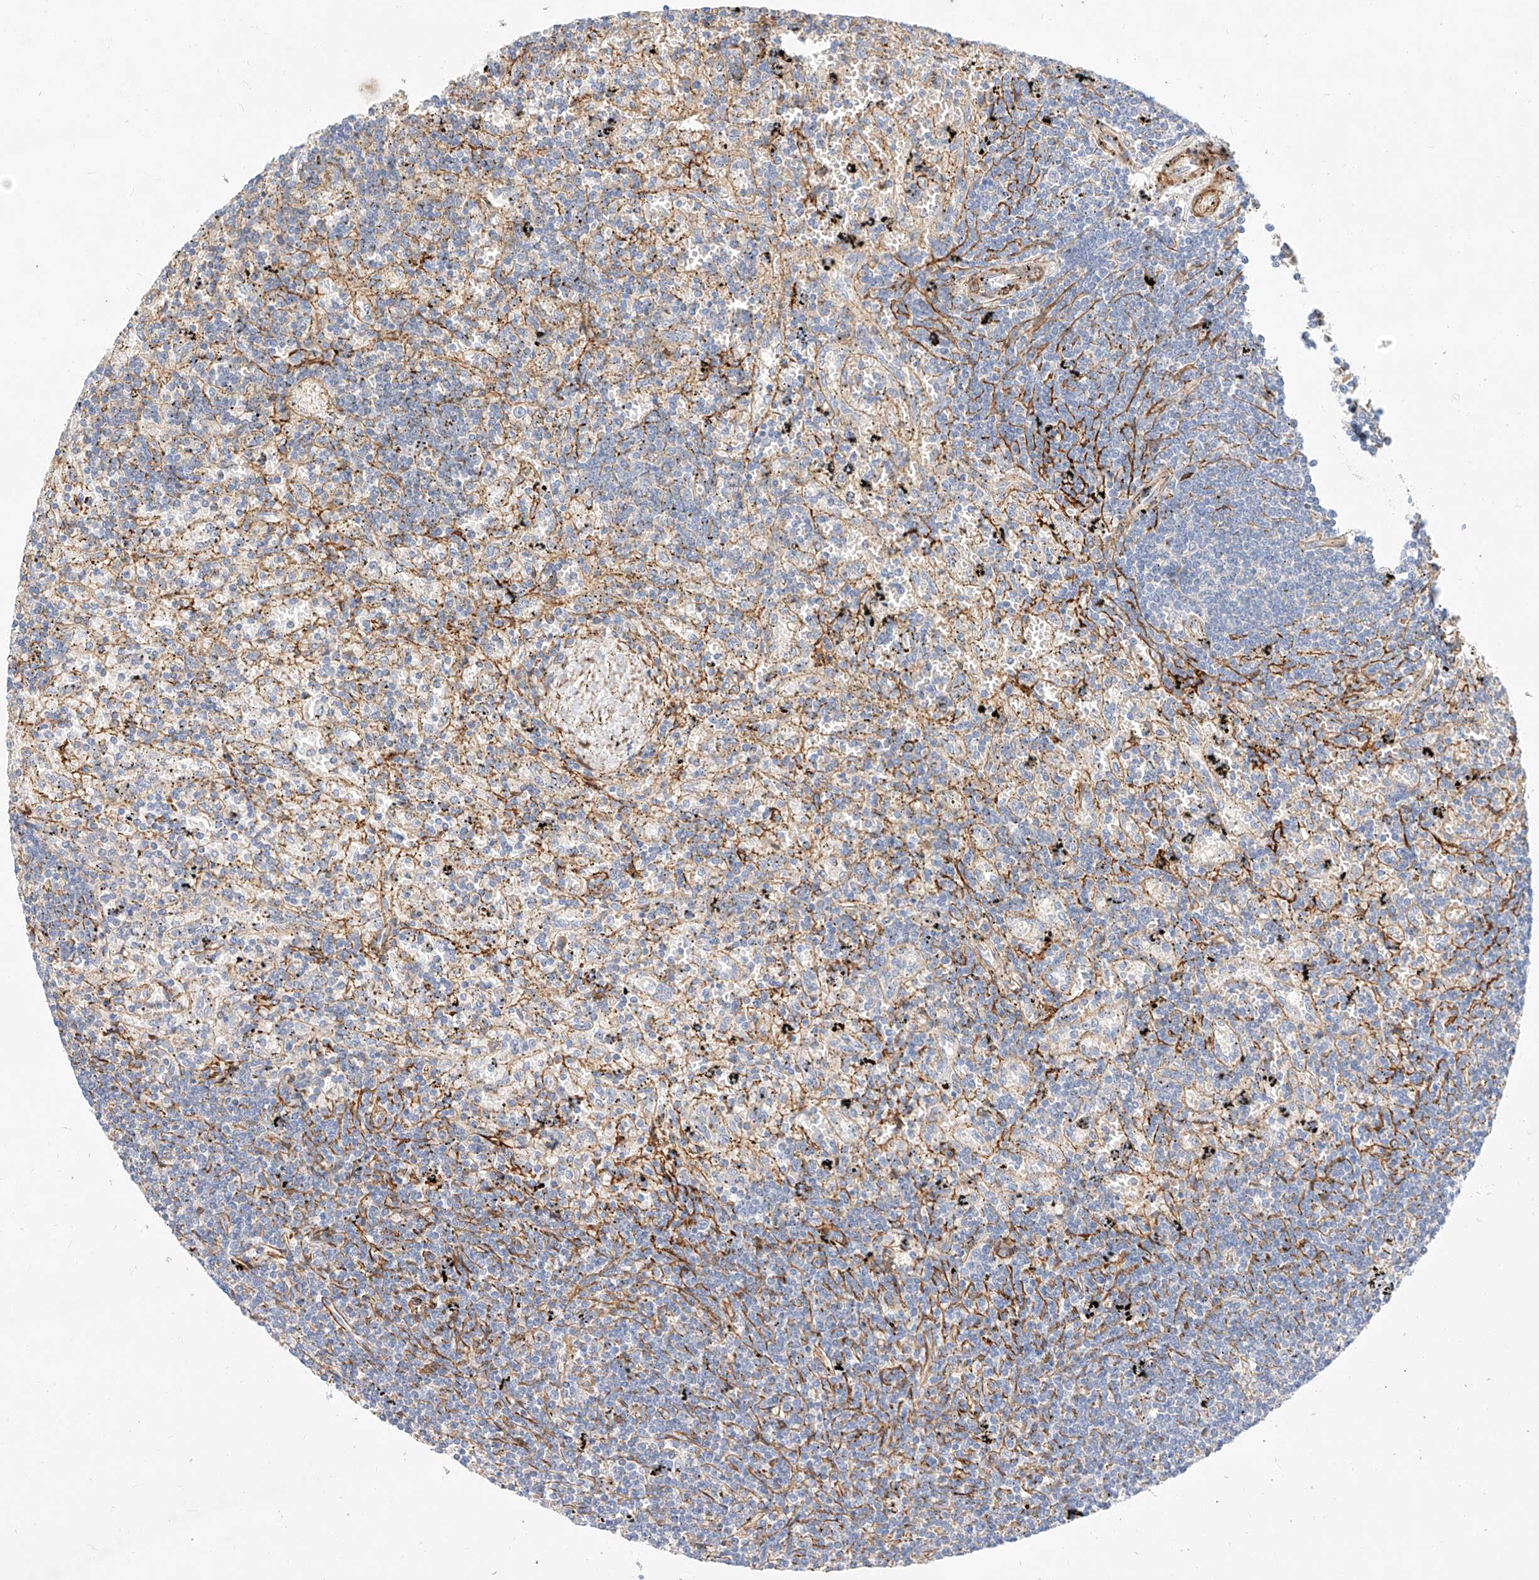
{"staining": {"intensity": "negative", "quantity": "none", "location": "none"}, "tissue": "lymphoma", "cell_type": "Tumor cells", "image_type": "cancer", "snomed": [{"axis": "morphology", "description": "Malignant lymphoma, non-Hodgkin's type, Low grade"}, {"axis": "topography", "description": "Spleen"}], "caption": "Immunohistochemistry photomicrograph of neoplastic tissue: malignant lymphoma, non-Hodgkin's type (low-grade) stained with DAB (3,3'-diaminobenzidine) demonstrates no significant protein positivity in tumor cells.", "gene": "KCNH5", "patient": {"sex": "male", "age": 76}}